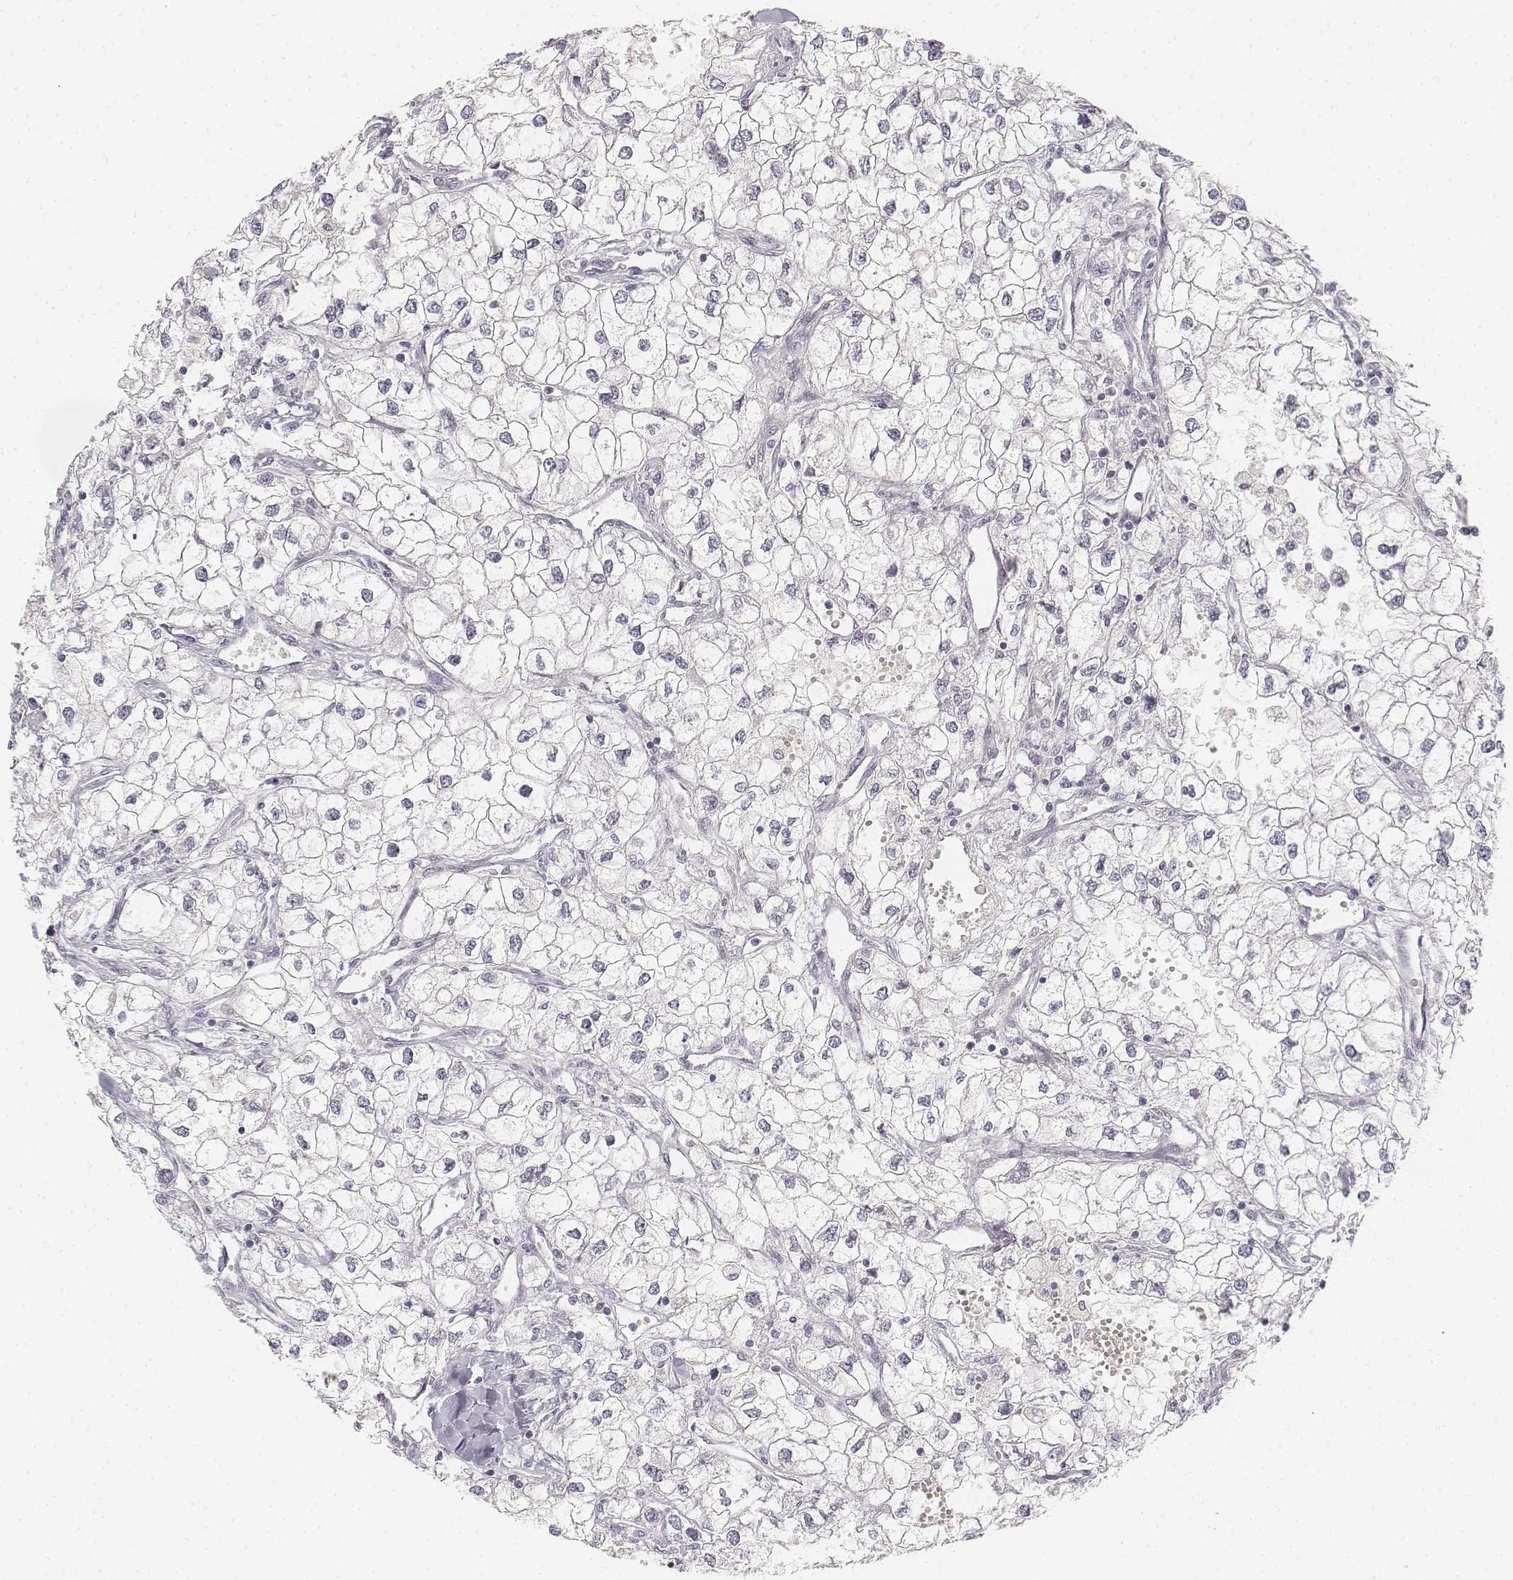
{"staining": {"intensity": "negative", "quantity": "none", "location": "none"}, "tissue": "renal cancer", "cell_type": "Tumor cells", "image_type": "cancer", "snomed": [{"axis": "morphology", "description": "Adenocarcinoma, NOS"}, {"axis": "topography", "description": "Kidney"}], "caption": "Immunohistochemistry histopathology image of neoplastic tissue: adenocarcinoma (renal) stained with DAB (3,3'-diaminobenzidine) reveals no significant protein staining in tumor cells.", "gene": "DSG4", "patient": {"sex": "male", "age": 59}}